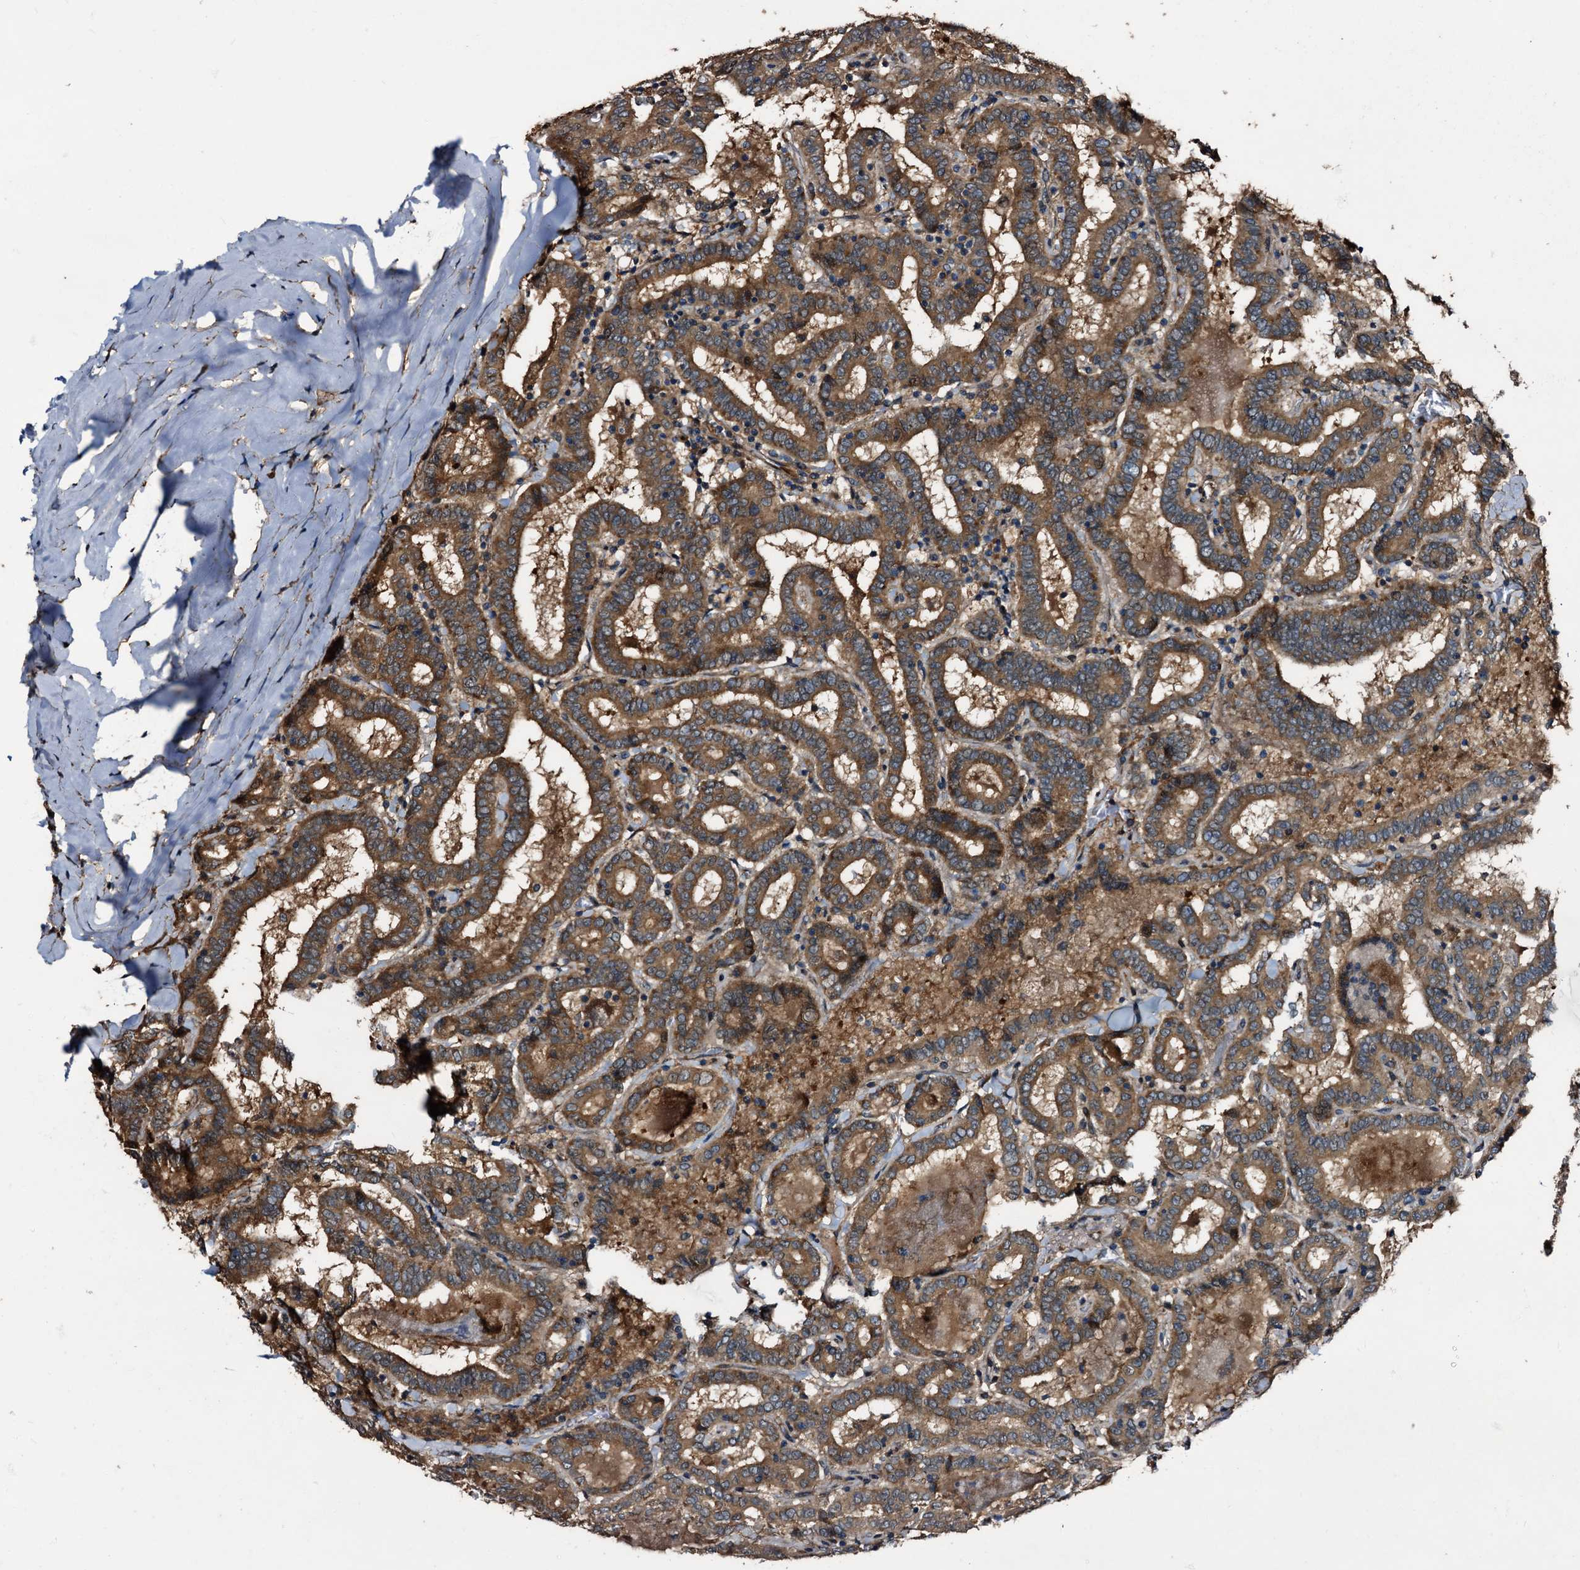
{"staining": {"intensity": "moderate", "quantity": ">75%", "location": "cytoplasmic/membranous"}, "tissue": "thyroid cancer", "cell_type": "Tumor cells", "image_type": "cancer", "snomed": [{"axis": "morphology", "description": "Papillary adenocarcinoma, NOS"}, {"axis": "topography", "description": "Thyroid gland"}], "caption": "A medium amount of moderate cytoplasmic/membranous positivity is present in about >75% of tumor cells in papillary adenocarcinoma (thyroid) tissue.", "gene": "PEX5", "patient": {"sex": "female", "age": 72}}